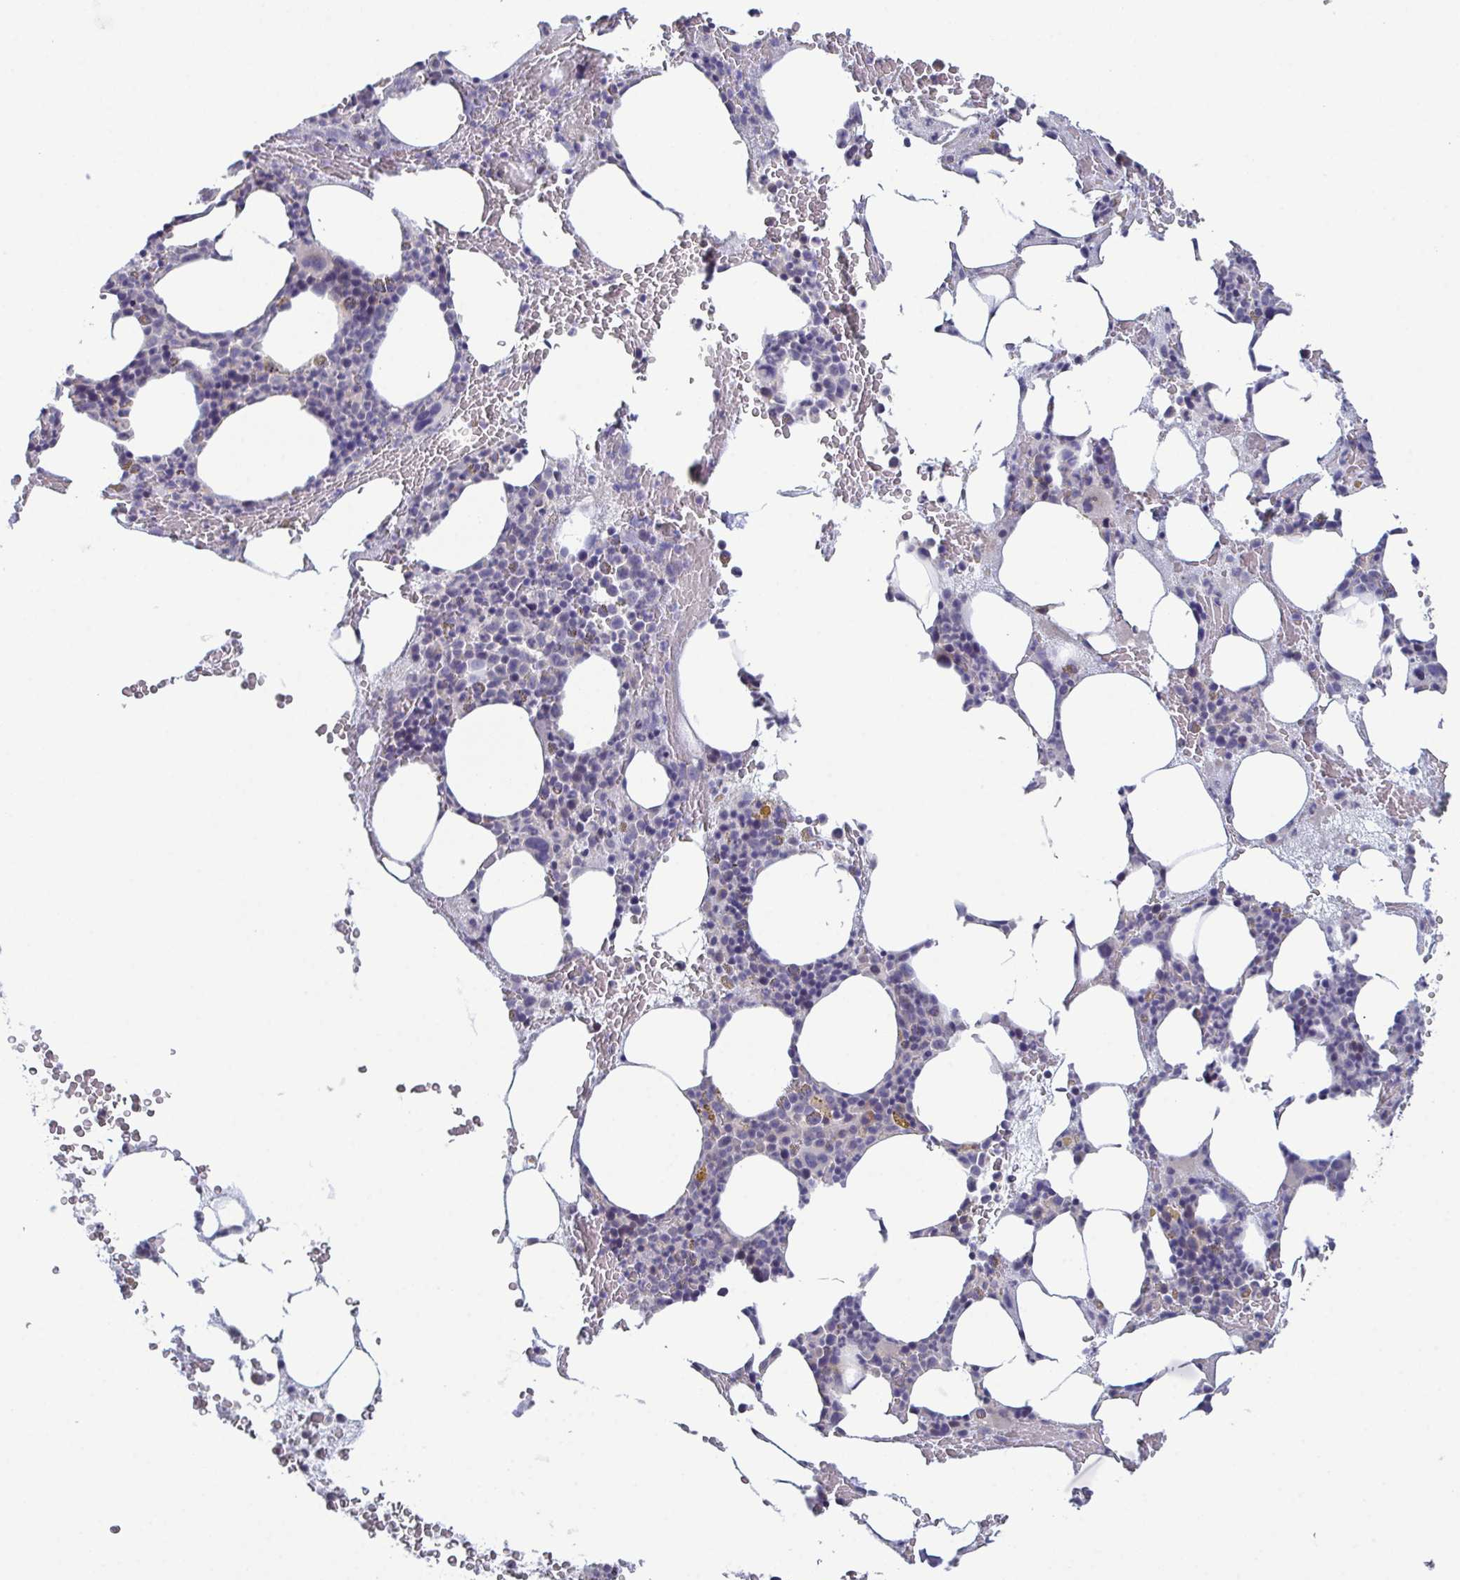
{"staining": {"intensity": "negative", "quantity": "none", "location": "none"}, "tissue": "bone marrow", "cell_type": "Hematopoietic cells", "image_type": "normal", "snomed": [{"axis": "morphology", "description": "Normal tissue, NOS"}, {"axis": "topography", "description": "Bone marrow"}], "caption": "This is a micrograph of immunohistochemistry (IHC) staining of normal bone marrow, which shows no expression in hematopoietic cells.", "gene": "GLDC", "patient": {"sex": "male", "age": 89}}